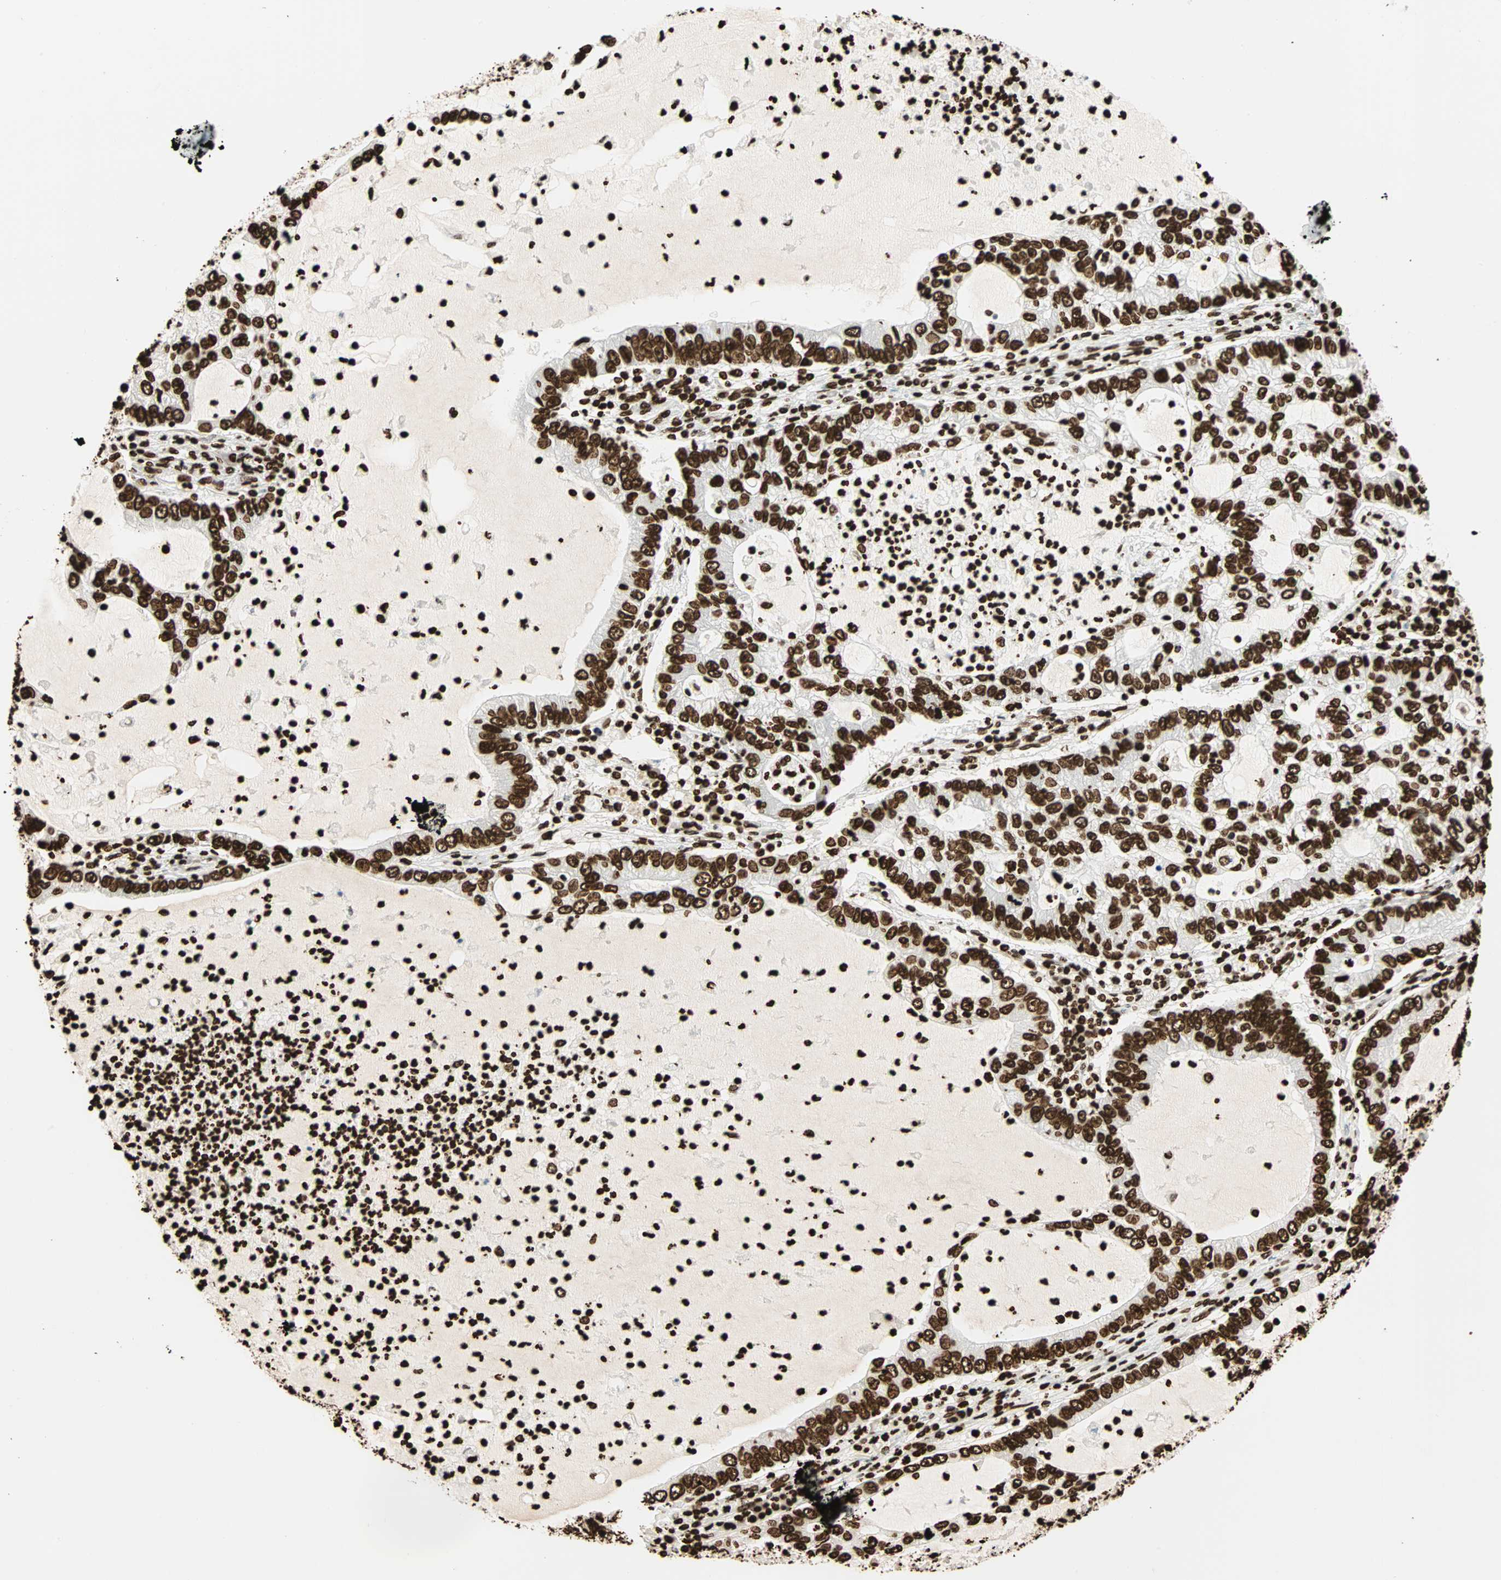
{"staining": {"intensity": "strong", "quantity": ">75%", "location": "nuclear"}, "tissue": "lung cancer", "cell_type": "Tumor cells", "image_type": "cancer", "snomed": [{"axis": "morphology", "description": "Adenocarcinoma, NOS"}, {"axis": "topography", "description": "Lung"}], "caption": "This micrograph demonstrates IHC staining of lung cancer, with high strong nuclear expression in about >75% of tumor cells.", "gene": "GLI2", "patient": {"sex": "female", "age": 51}}